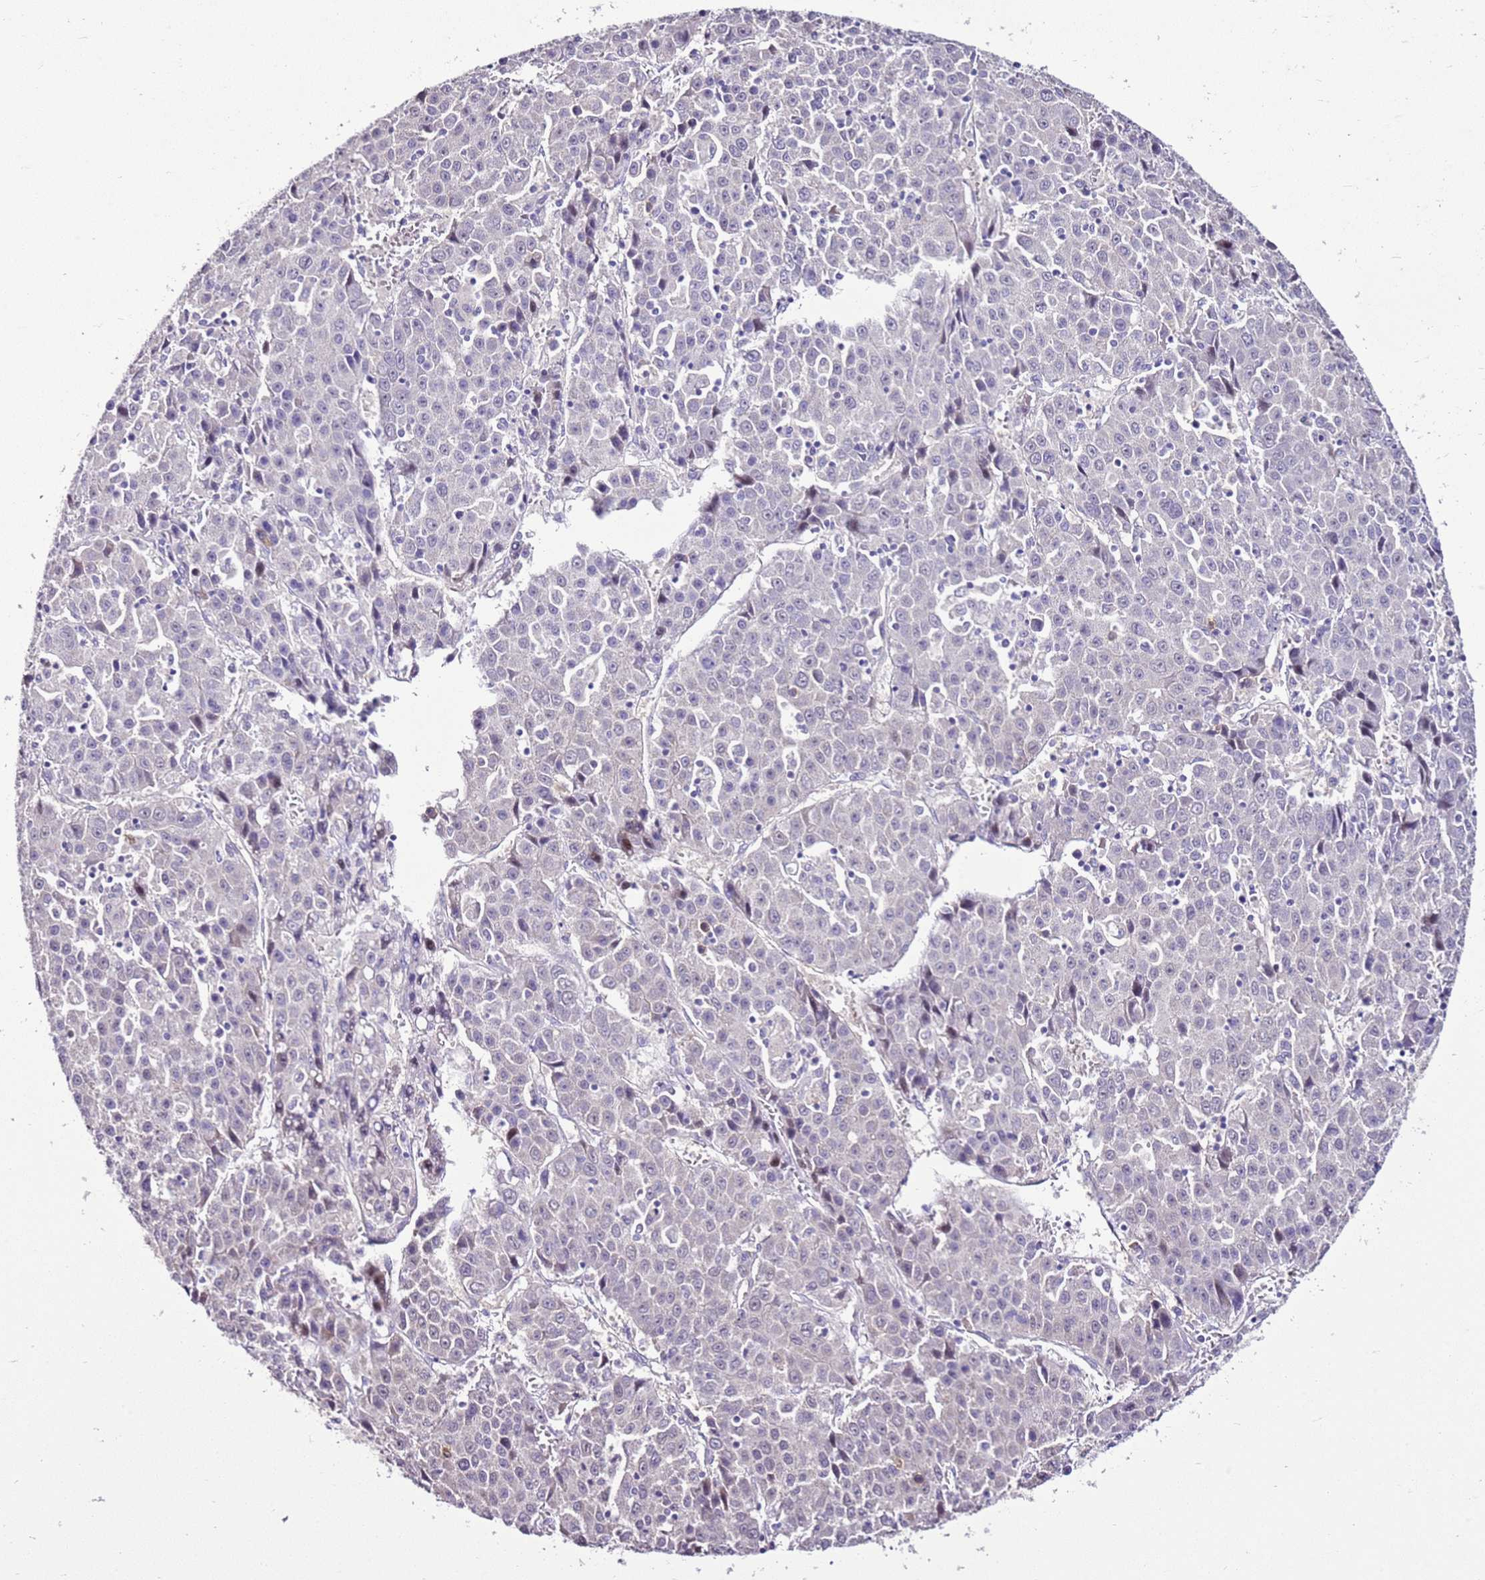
{"staining": {"intensity": "negative", "quantity": "none", "location": "none"}, "tissue": "liver cancer", "cell_type": "Tumor cells", "image_type": "cancer", "snomed": [{"axis": "morphology", "description": "Carcinoma, Hepatocellular, NOS"}, {"axis": "topography", "description": "Liver"}], "caption": "Tumor cells show no significant staining in liver hepatocellular carcinoma. (DAB immunohistochemistry (IHC) visualized using brightfield microscopy, high magnification).", "gene": "SLC38A5", "patient": {"sex": "female", "age": 53}}